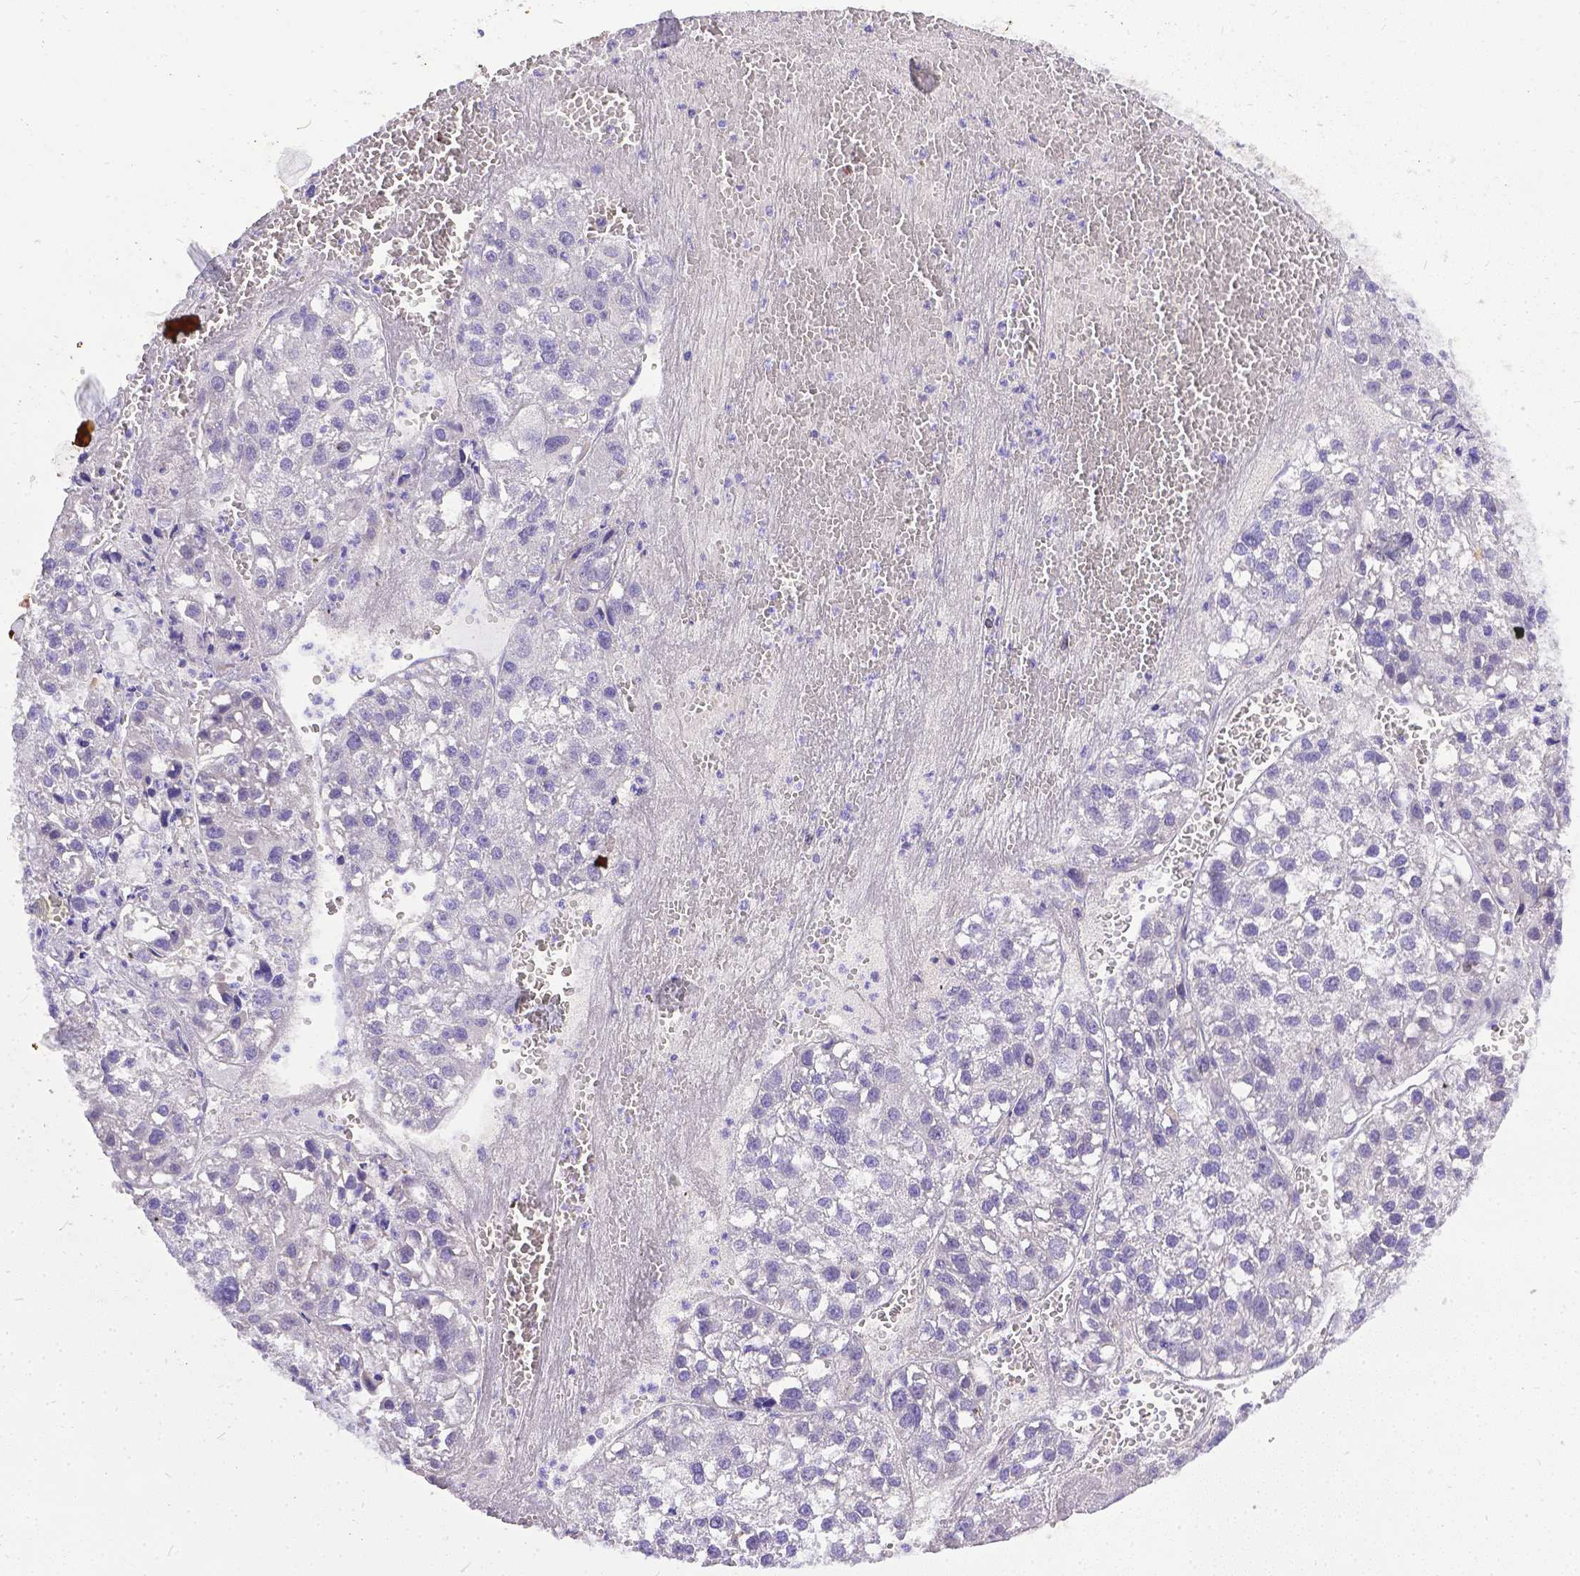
{"staining": {"intensity": "negative", "quantity": "none", "location": "none"}, "tissue": "liver cancer", "cell_type": "Tumor cells", "image_type": "cancer", "snomed": [{"axis": "morphology", "description": "Carcinoma, Hepatocellular, NOS"}, {"axis": "topography", "description": "Liver"}], "caption": "Tumor cells show no significant expression in hepatocellular carcinoma (liver).", "gene": "DLEC1", "patient": {"sex": "female", "age": 70}}